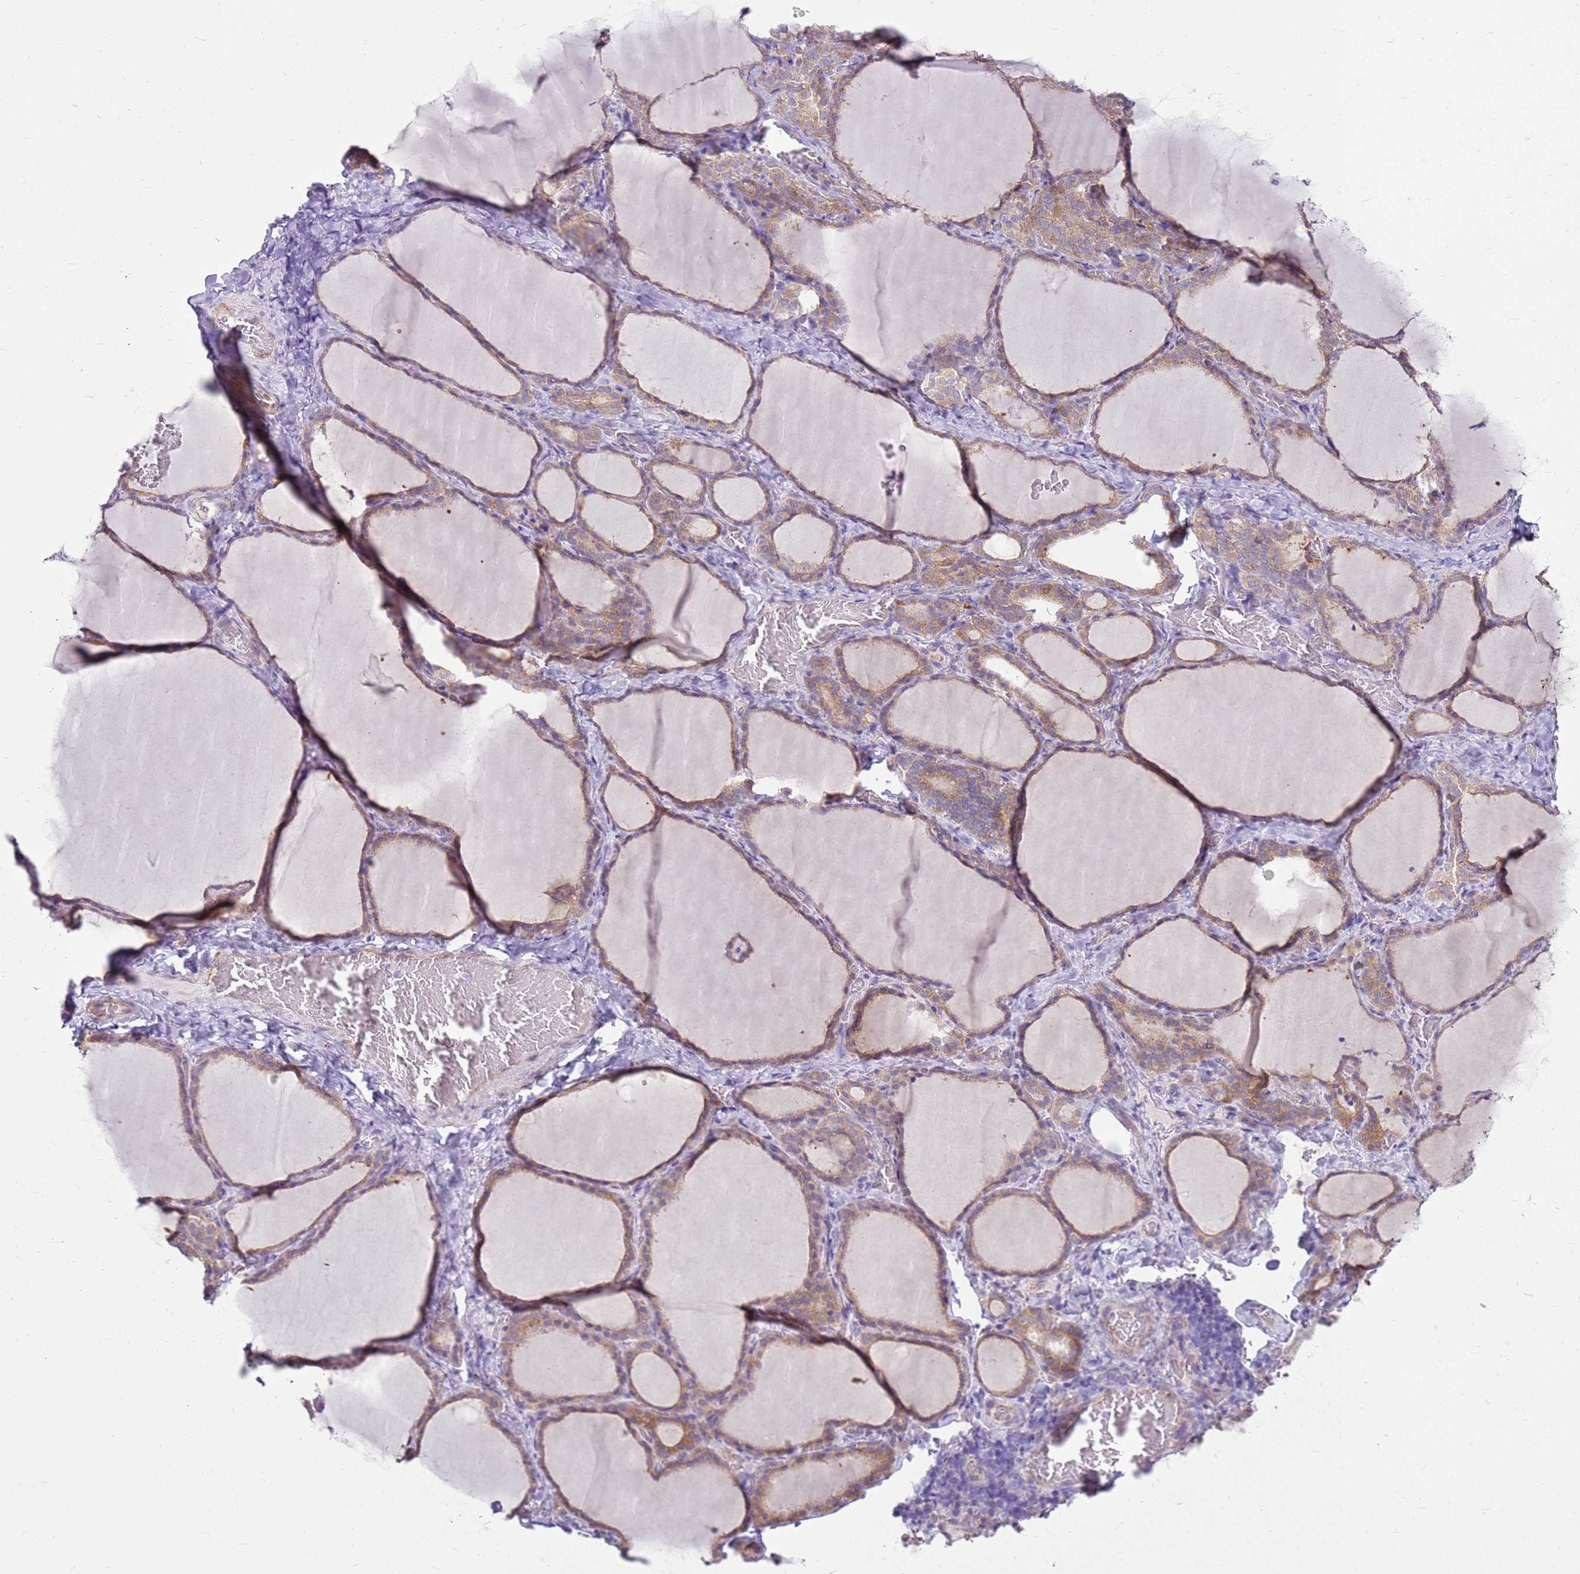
{"staining": {"intensity": "moderate", "quantity": ">75%", "location": "cytoplasmic/membranous"}, "tissue": "thyroid gland", "cell_type": "Glandular cells", "image_type": "normal", "snomed": [{"axis": "morphology", "description": "Normal tissue, NOS"}, {"axis": "topography", "description": "Thyroid gland"}], "caption": "High-power microscopy captured an IHC photomicrograph of unremarkable thyroid gland, revealing moderate cytoplasmic/membranous staining in approximately >75% of glandular cells. The protein of interest is shown in brown color, while the nuclei are stained blue.", "gene": "HSPB1", "patient": {"sex": "female", "age": 39}}